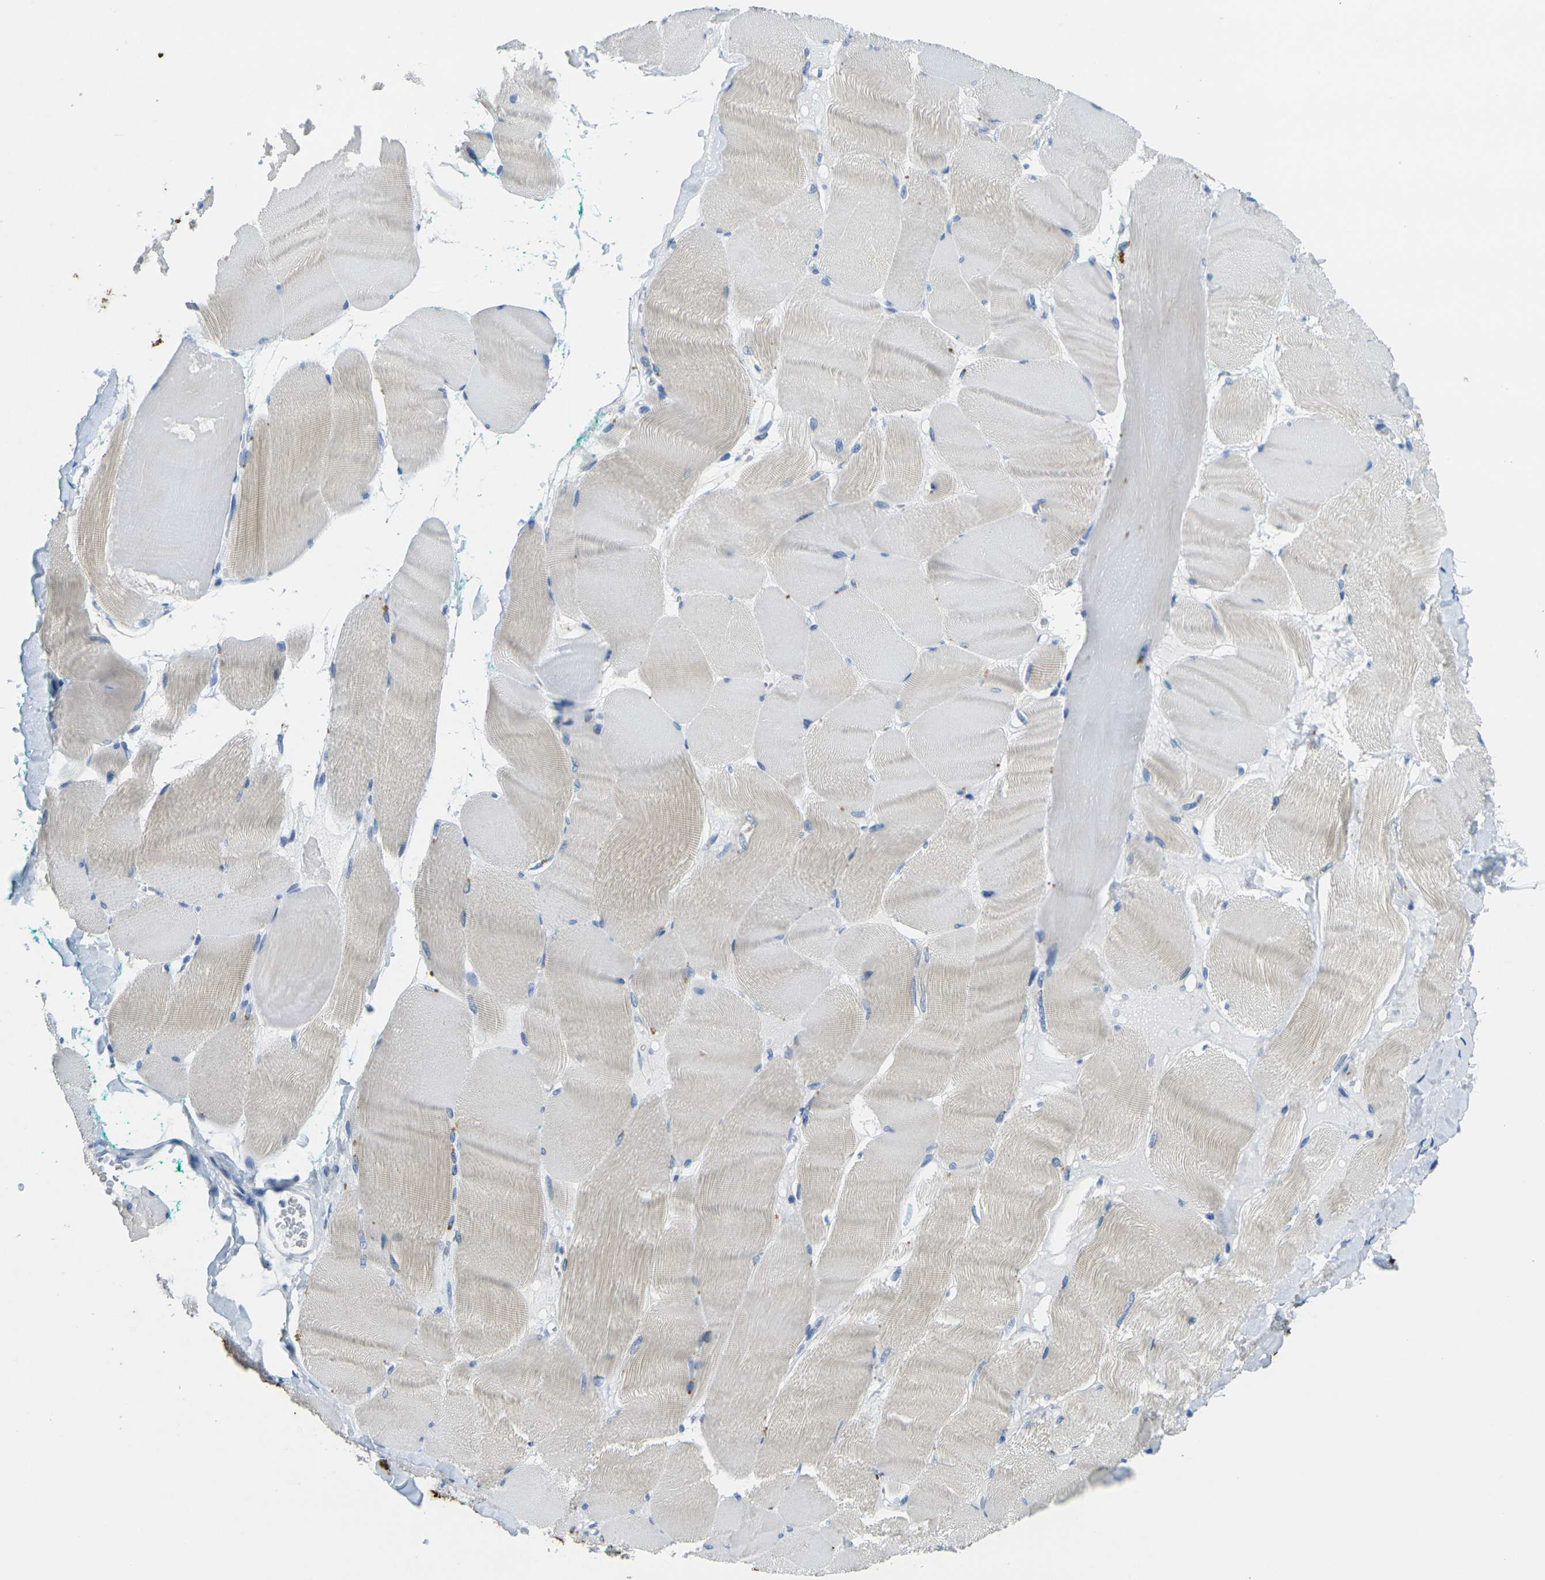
{"staining": {"intensity": "weak", "quantity": "<25%", "location": "cytoplasmic/membranous"}, "tissue": "skeletal muscle", "cell_type": "Myocytes", "image_type": "normal", "snomed": [{"axis": "morphology", "description": "Normal tissue, NOS"}, {"axis": "morphology", "description": "Squamous cell carcinoma, NOS"}, {"axis": "topography", "description": "Skeletal muscle"}], "caption": "High power microscopy histopathology image of an immunohistochemistry (IHC) image of benign skeletal muscle, revealing no significant positivity in myocytes.", "gene": "GPR15", "patient": {"sex": "male", "age": 51}}